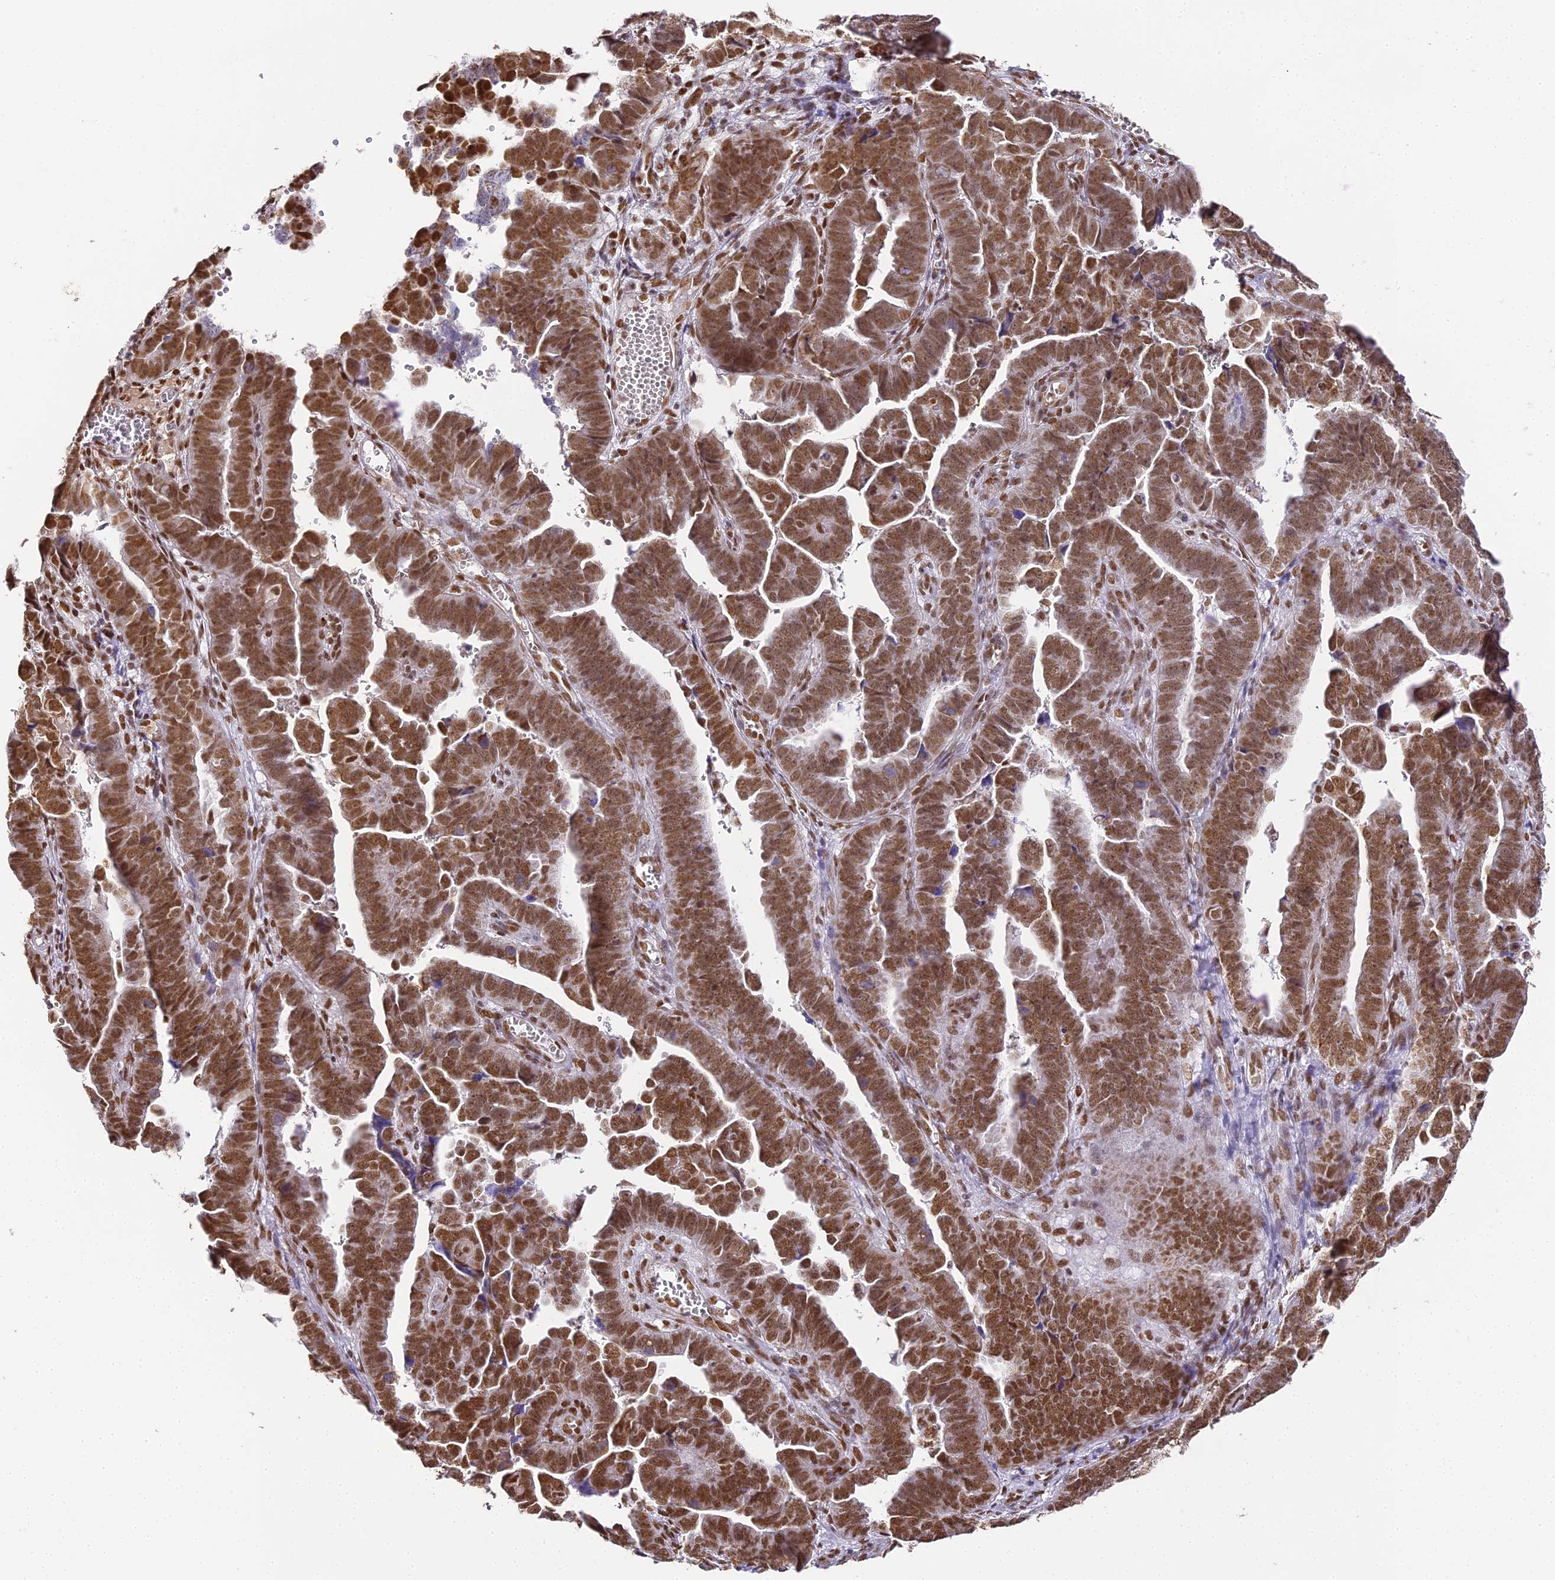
{"staining": {"intensity": "moderate", "quantity": ">75%", "location": "nuclear"}, "tissue": "endometrial cancer", "cell_type": "Tumor cells", "image_type": "cancer", "snomed": [{"axis": "morphology", "description": "Adenocarcinoma, NOS"}, {"axis": "topography", "description": "Endometrium"}], "caption": "DAB (3,3'-diaminobenzidine) immunohistochemical staining of human endometrial cancer exhibits moderate nuclear protein expression in about >75% of tumor cells.", "gene": "HNRNPA1", "patient": {"sex": "female", "age": 75}}